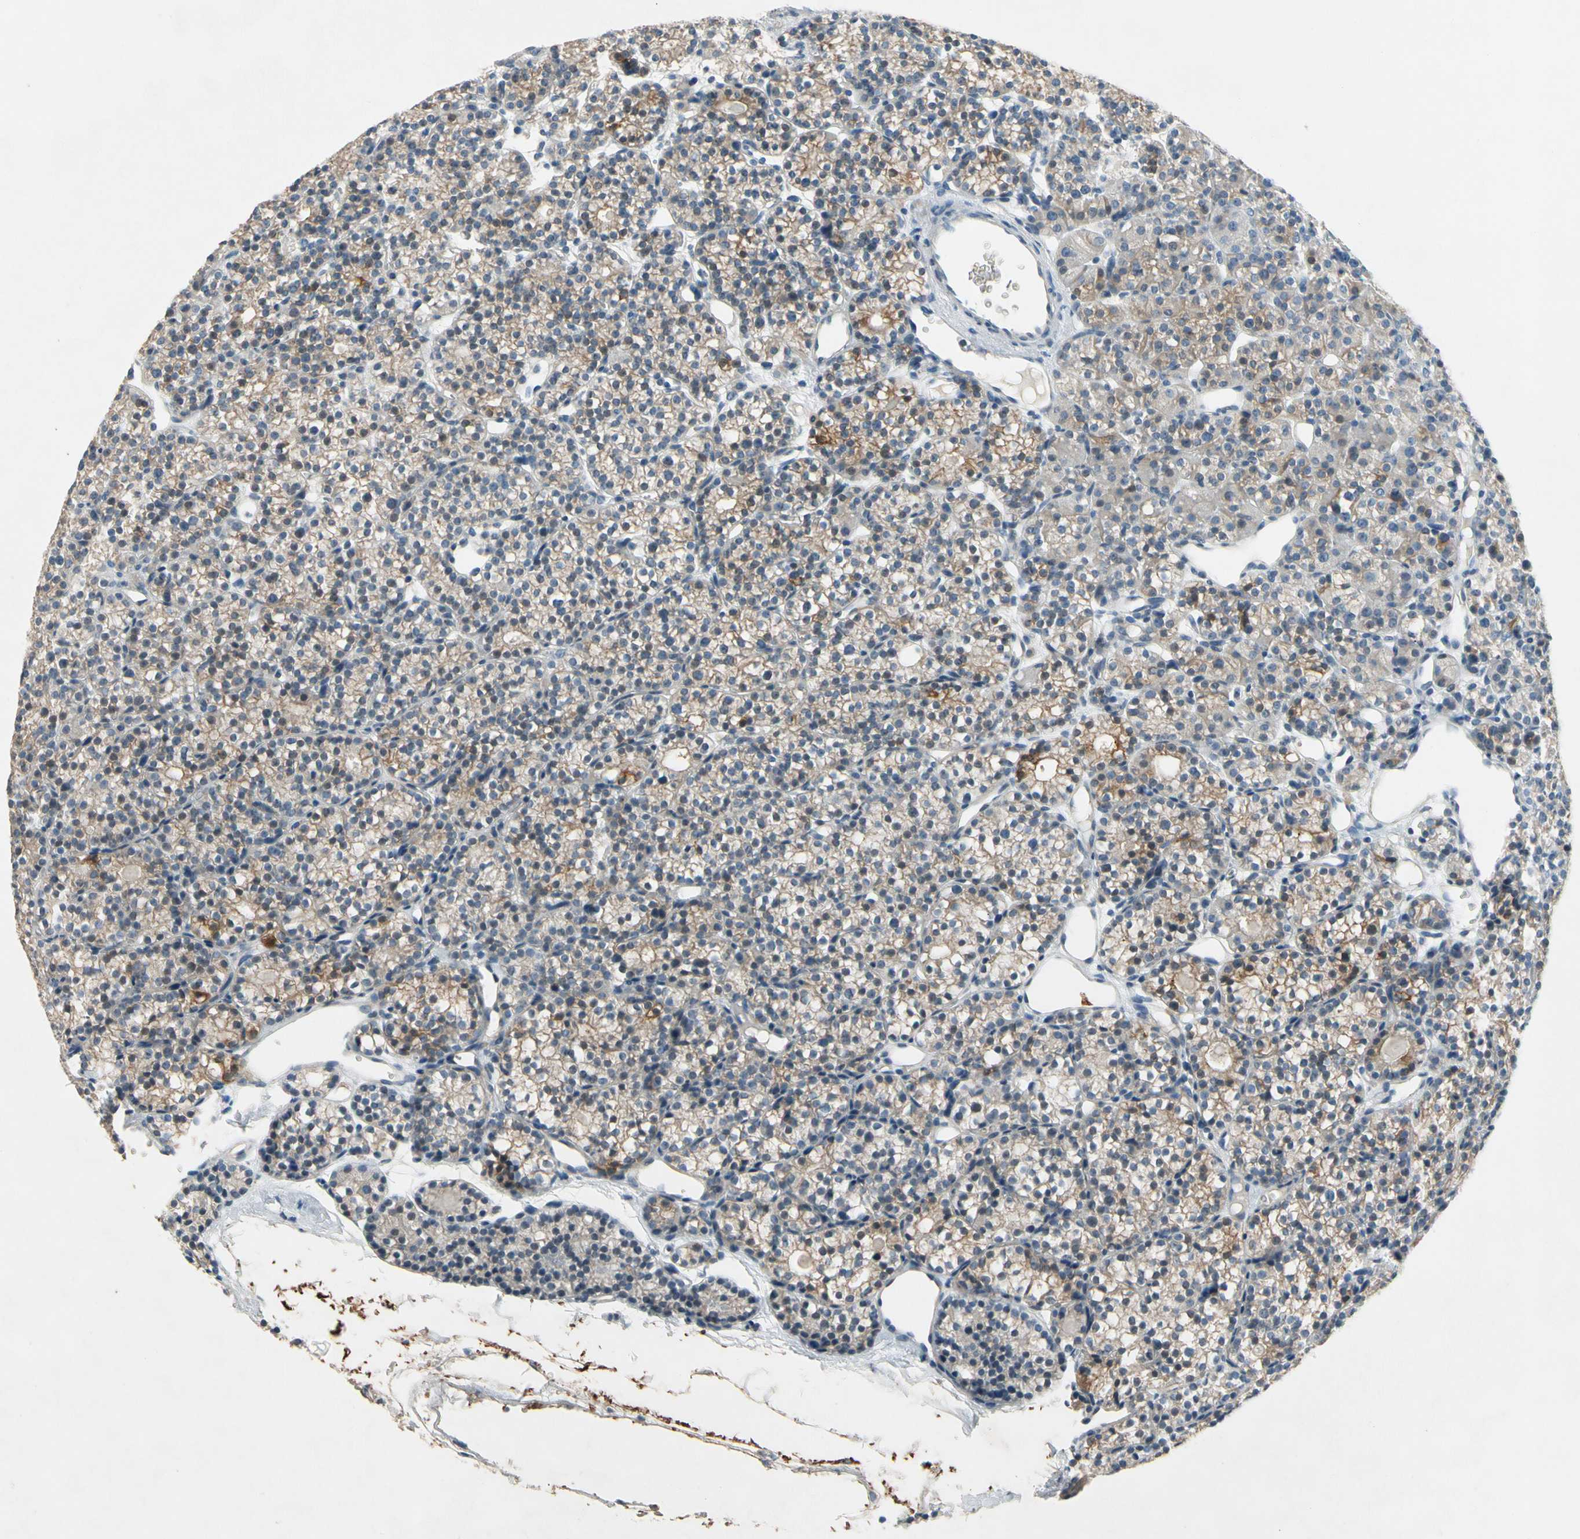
{"staining": {"intensity": "weak", "quantity": "25%-75%", "location": "cytoplasmic/membranous"}, "tissue": "parathyroid gland", "cell_type": "Glandular cells", "image_type": "normal", "snomed": [{"axis": "morphology", "description": "Normal tissue, NOS"}, {"axis": "topography", "description": "Parathyroid gland"}], "caption": "Parathyroid gland stained with DAB (3,3'-diaminobenzidine) IHC exhibits low levels of weak cytoplasmic/membranous positivity in about 25%-75% of glandular cells.", "gene": "PIP5K1B", "patient": {"sex": "female", "age": 64}}